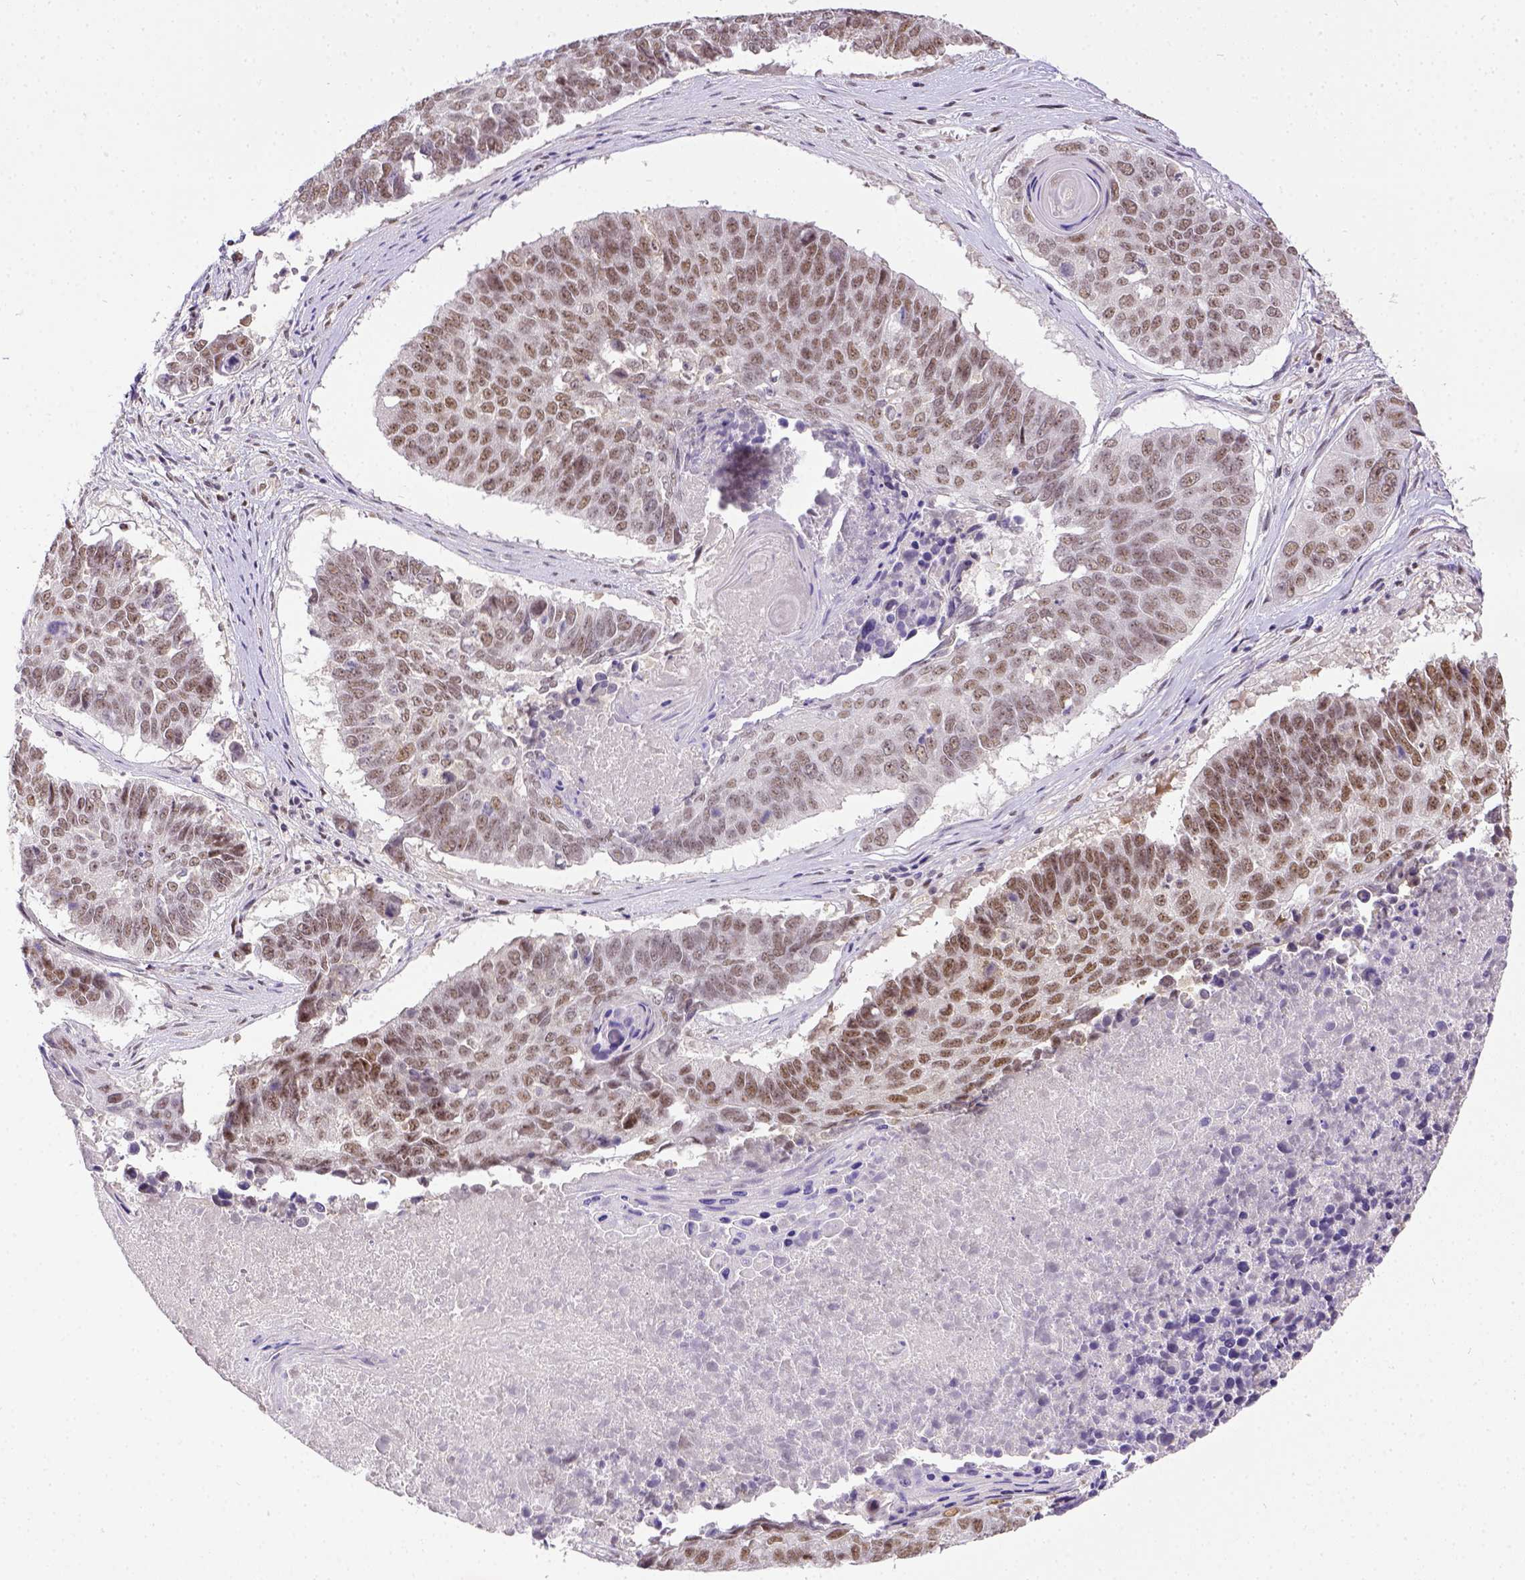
{"staining": {"intensity": "moderate", "quantity": ">75%", "location": "nuclear"}, "tissue": "lung cancer", "cell_type": "Tumor cells", "image_type": "cancer", "snomed": [{"axis": "morphology", "description": "Squamous cell carcinoma, NOS"}, {"axis": "topography", "description": "Lung"}], "caption": "Lung squamous cell carcinoma was stained to show a protein in brown. There is medium levels of moderate nuclear staining in about >75% of tumor cells. Immunohistochemistry stains the protein of interest in brown and the nuclei are stained blue.", "gene": "ERCC1", "patient": {"sex": "male", "age": 73}}